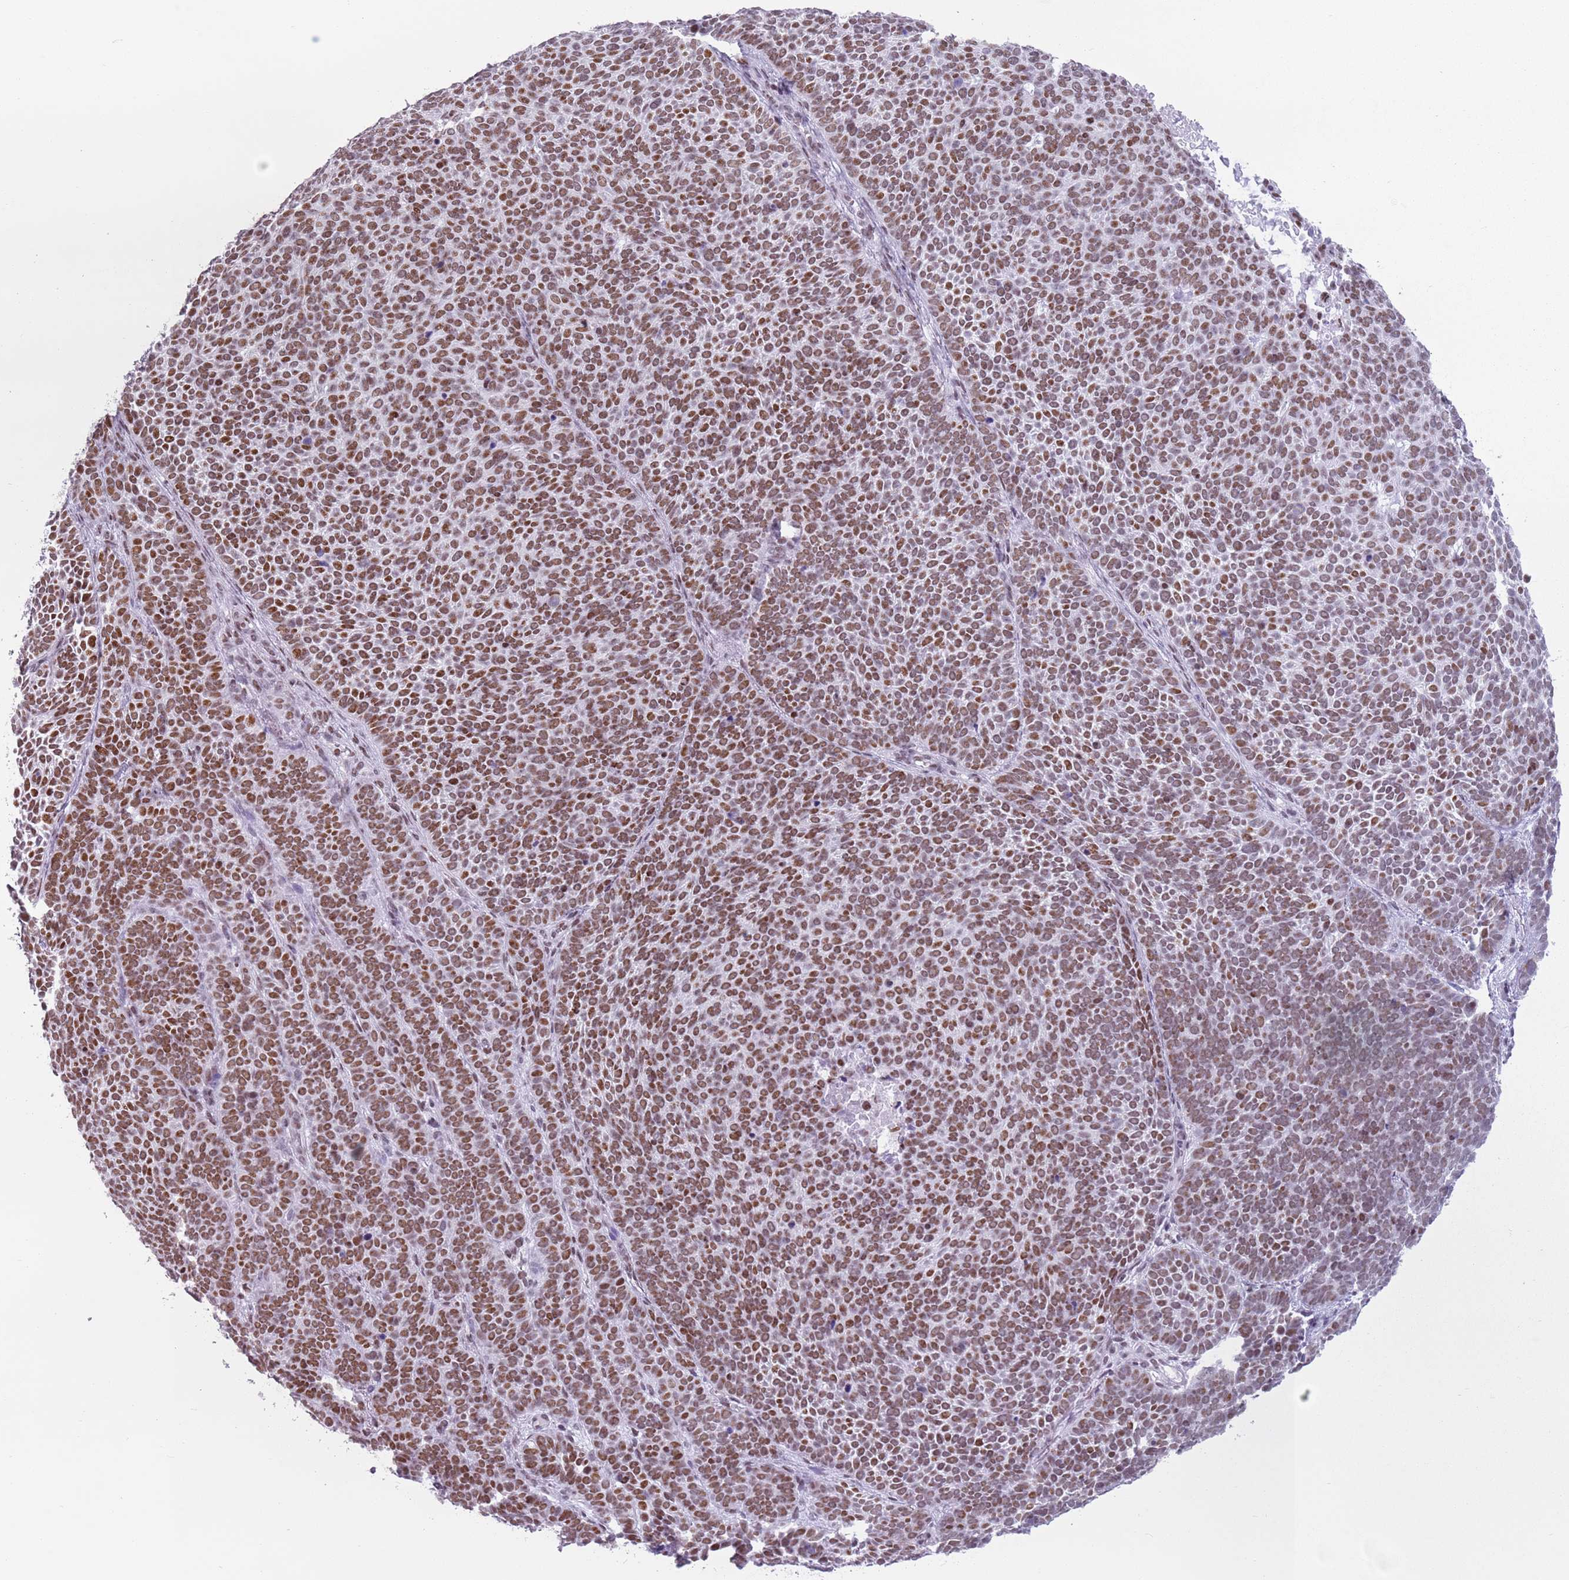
{"staining": {"intensity": "moderate", "quantity": ">75%", "location": "nuclear"}, "tissue": "skin cancer", "cell_type": "Tumor cells", "image_type": "cancer", "snomed": [{"axis": "morphology", "description": "Basal cell carcinoma"}, {"axis": "topography", "description": "Skin"}], "caption": "A high-resolution histopathology image shows immunohistochemistry staining of skin basal cell carcinoma, which reveals moderate nuclear expression in approximately >75% of tumor cells.", "gene": "FAM104B", "patient": {"sex": "female", "age": 77}}